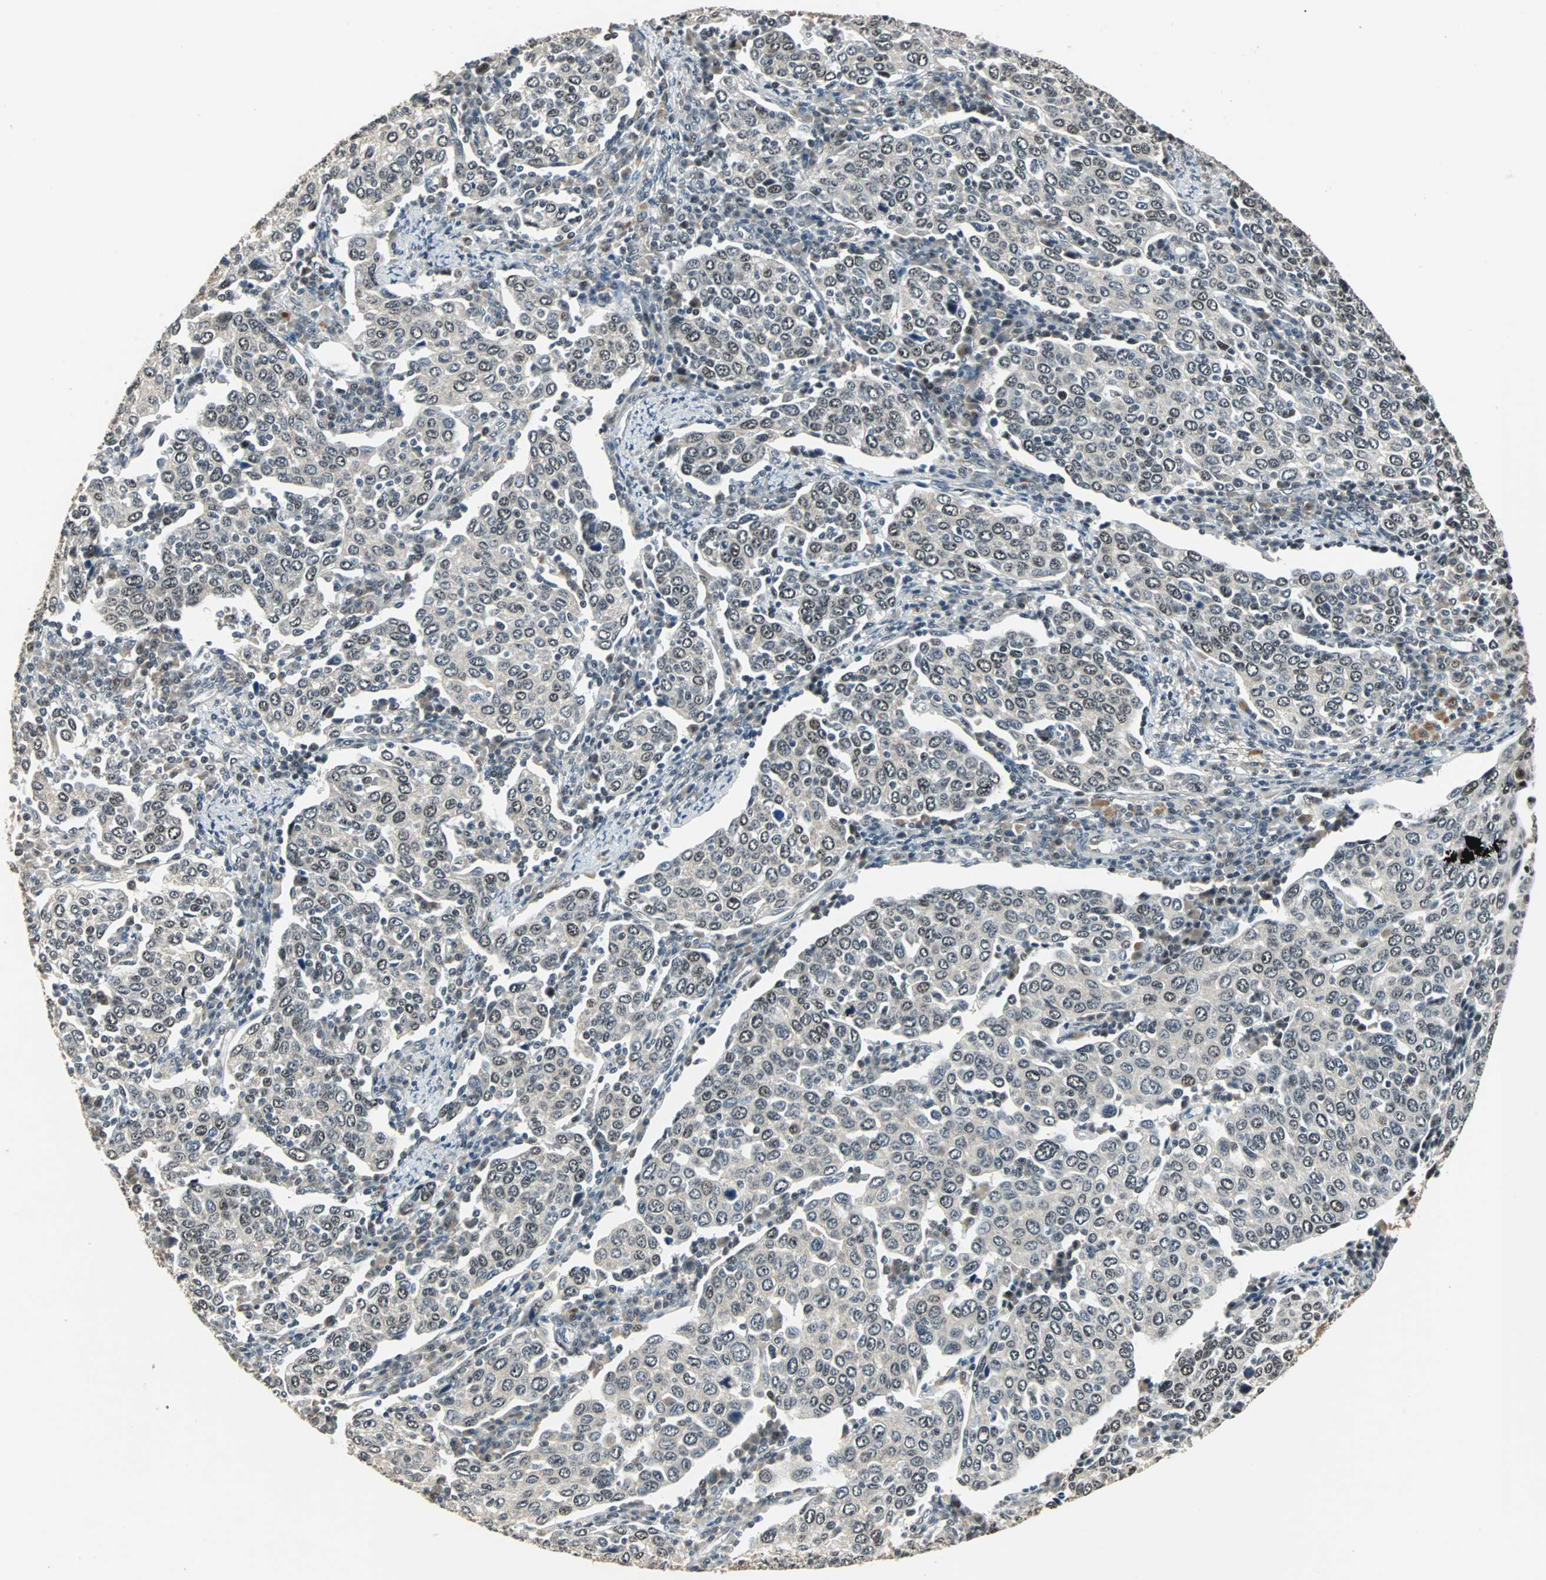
{"staining": {"intensity": "weak", "quantity": ">75%", "location": "nuclear"}, "tissue": "cervical cancer", "cell_type": "Tumor cells", "image_type": "cancer", "snomed": [{"axis": "morphology", "description": "Squamous cell carcinoma, NOS"}, {"axis": "topography", "description": "Cervix"}], "caption": "Cervical squamous cell carcinoma stained with DAB (3,3'-diaminobenzidine) IHC reveals low levels of weak nuclear expression in approximately >75% of tumor cells.", "gene": "MED4", "patient": {"sex": "female", "age": 40}}